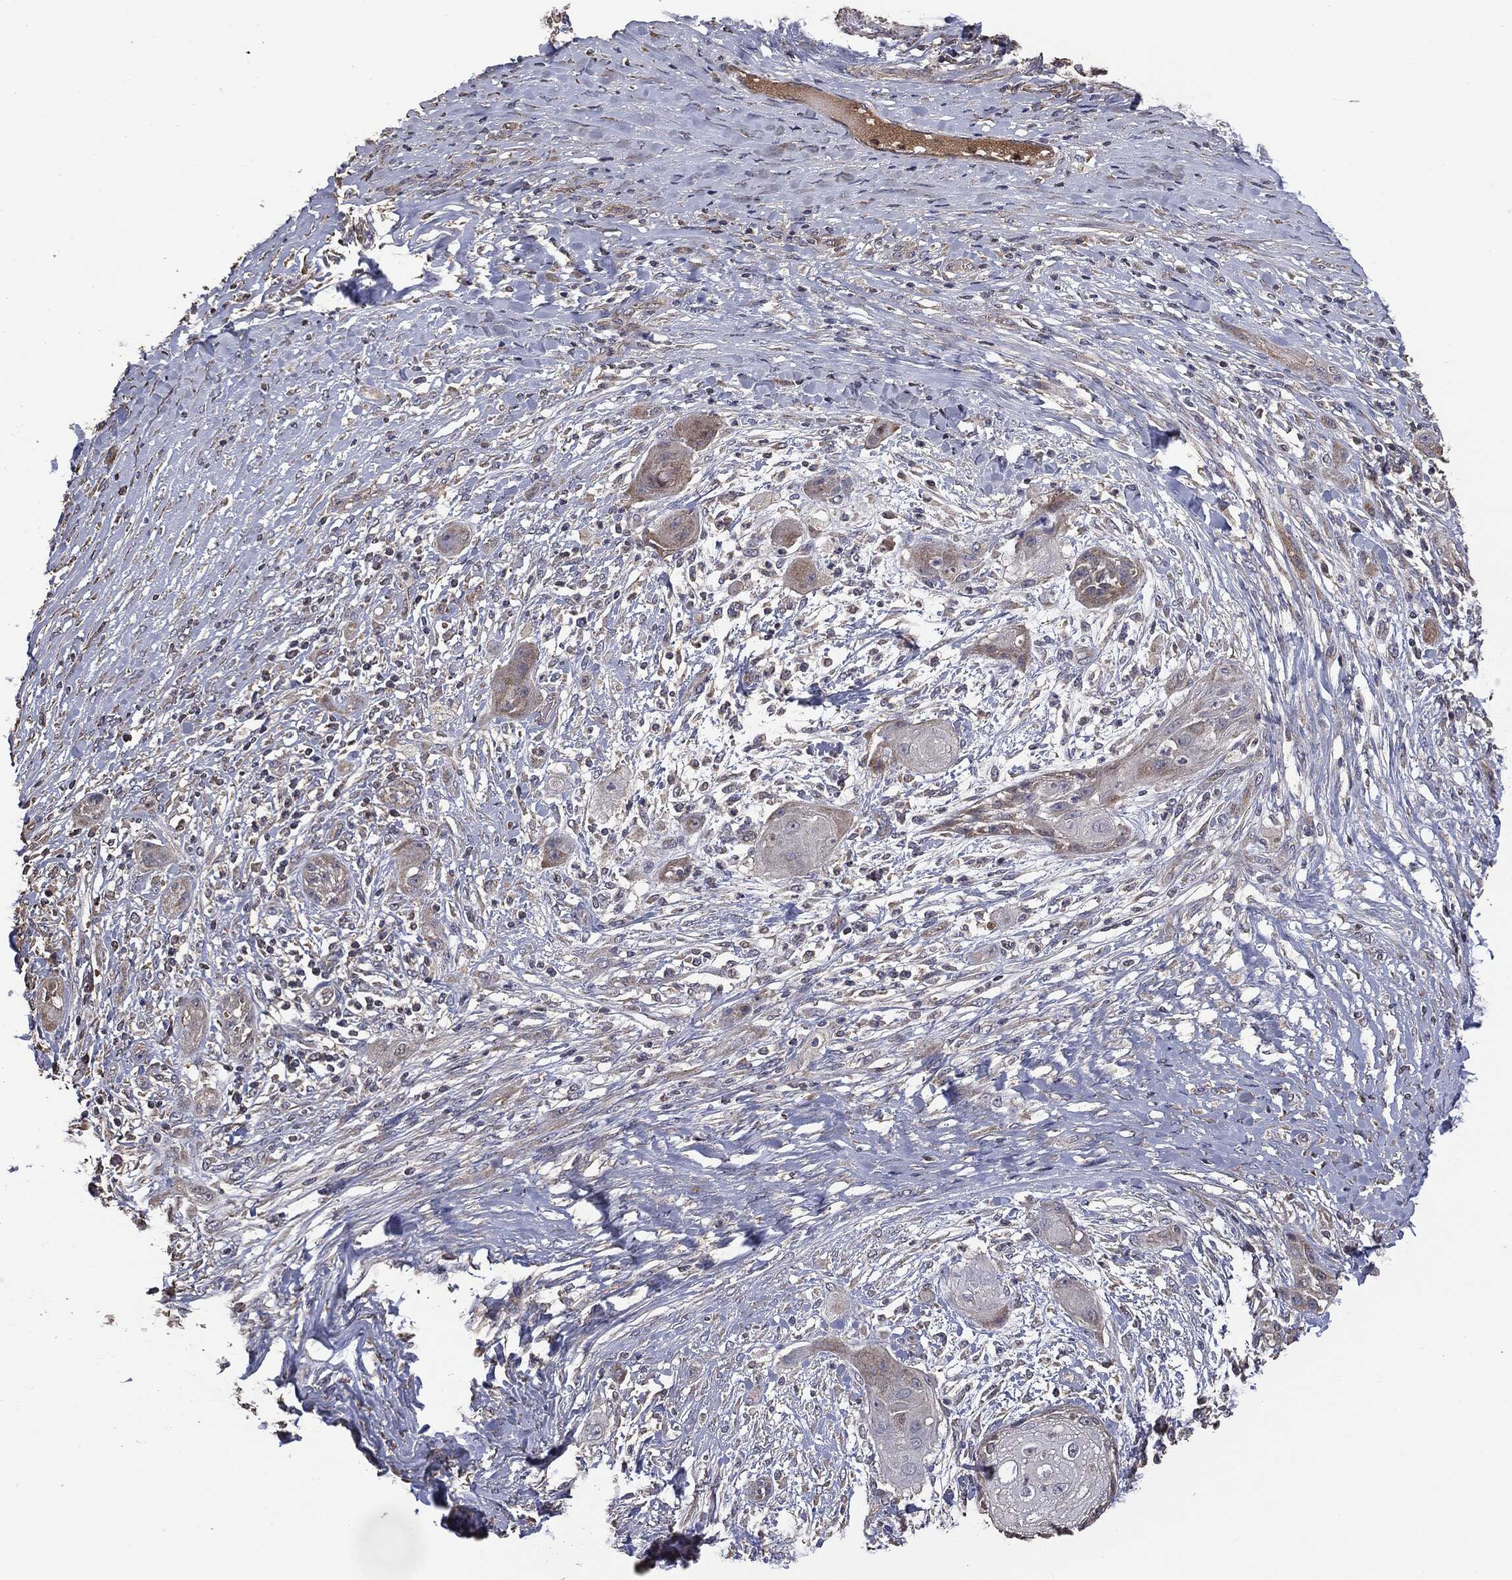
{"staining": {"intensity": "weak", "quantity": "25%-75%", "location": "cytoplasmic/membranous"}, "tissue": "skin cancer", "cell_type": "Tumor cells", "image_type": "cancer", "snomed": [{"axis": "morphology", "description": "Squamous cell carcinoma, NOS"}, {"axis": "topography", "description": "Skin"}], "caption": "The photomicrograph displays staining of skin squamous cell carcinoma, revealing weak cytoplasmic/membranous protein positivity (brown color) within tumor cells.", "gene": "MTOR", "patient": {"sex": "male", "age": 62}}